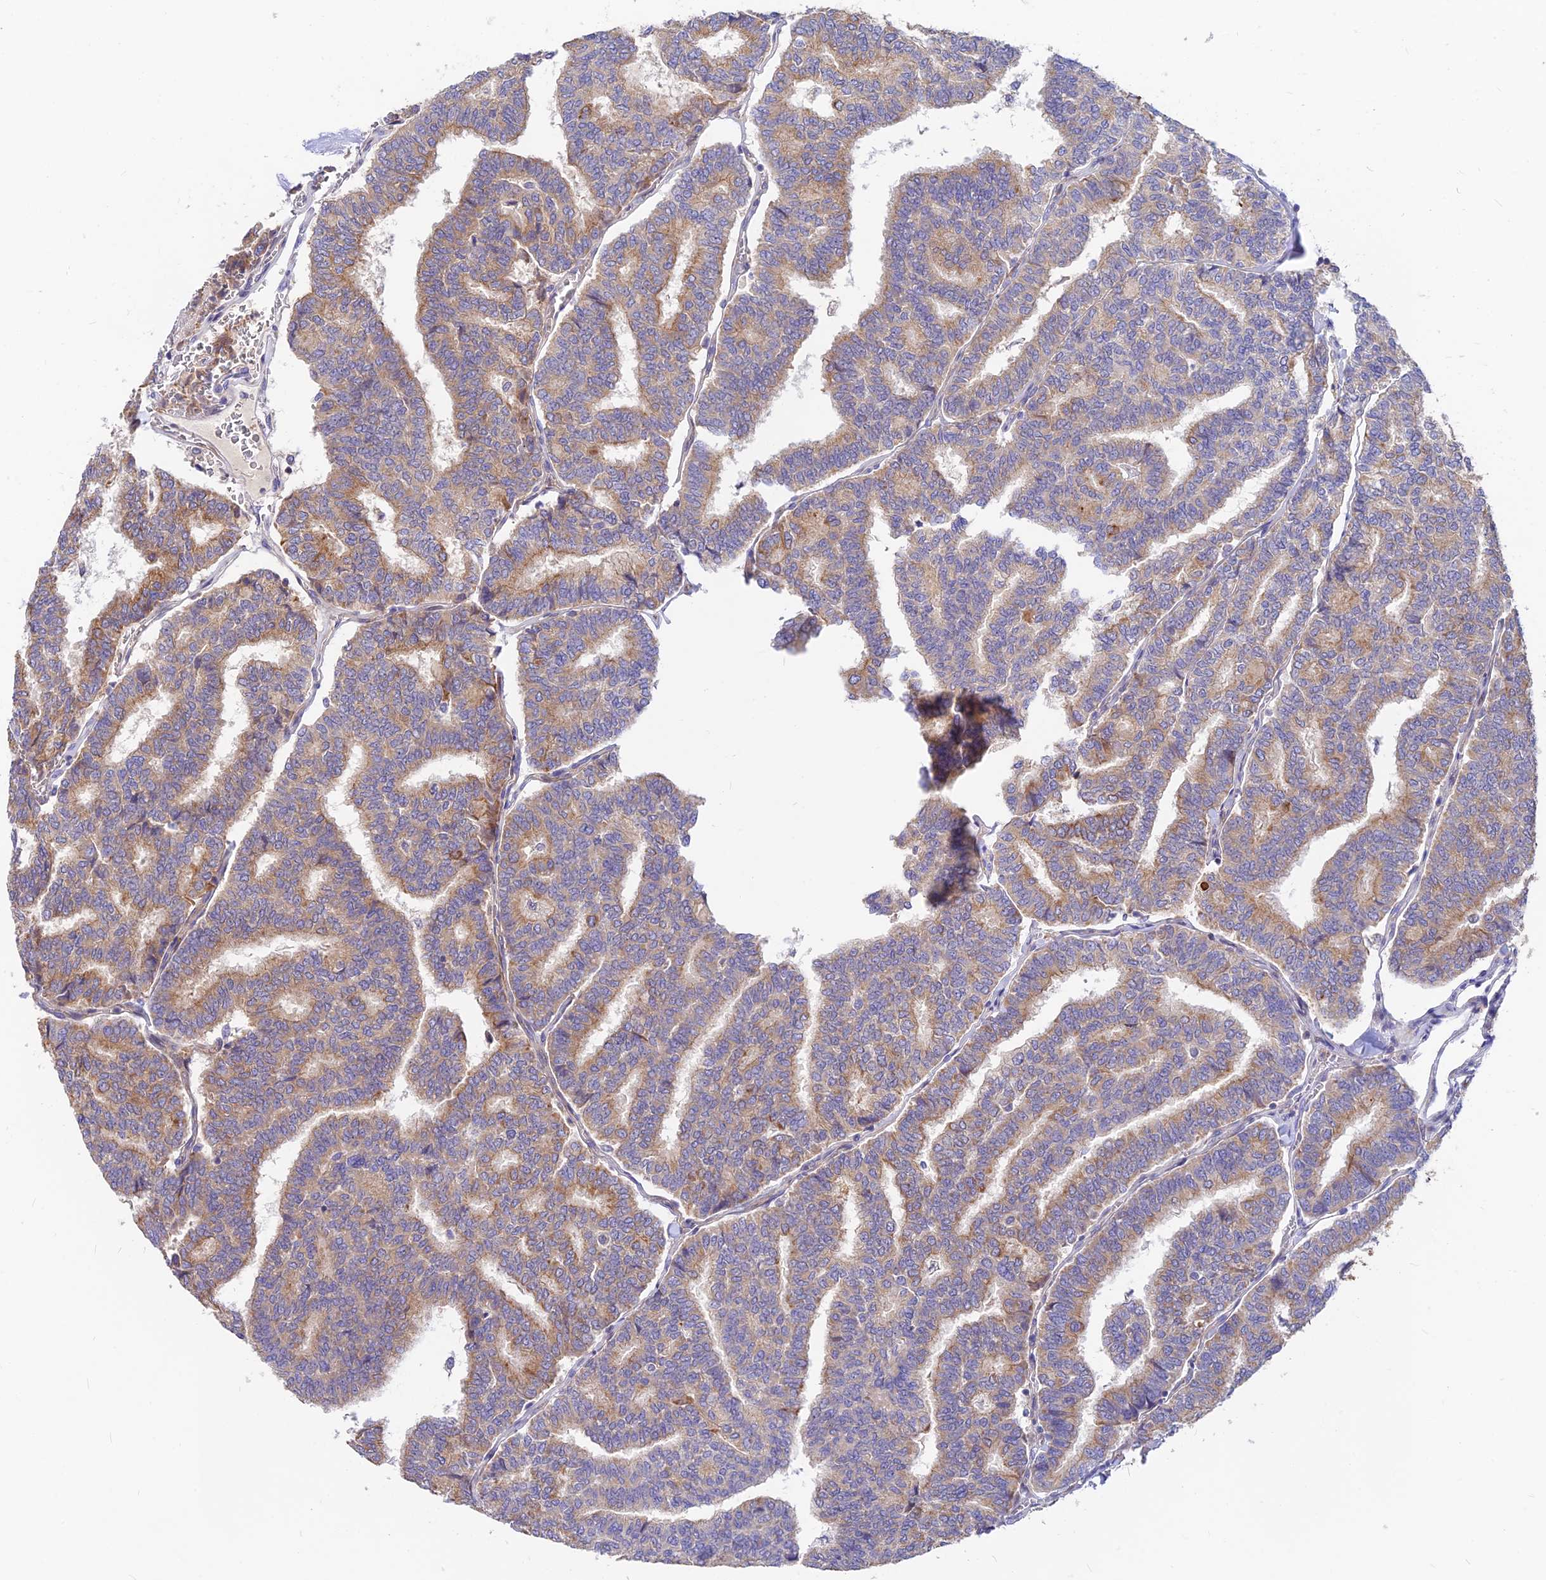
{"staining": {"intensity": "moderate", "quantity": "25%-75%", "location": "cytoplasmic/membranous"}, "tissue": "thyroid cancer", "cell_type": "Tumor cells", "image_type": "cancer", "snomed": [{"axis": "morphology", "description": "Papillary adenocarcinoma, NOS"}, {"axis": "topography", "description": "Thyroid gland"}], "caption": "Immunohistochemical staining of thyroid papillary adenocarcinoma demonstrates medium levels of moderate cytoplasmic/membranous staining in approximately 25%-75% of tumor cells. (brown staining indicates protein expression, while blue staining denotes nuclei).", "gene": "DENND2D", "patient": {"sex": "female", "age": 35}}